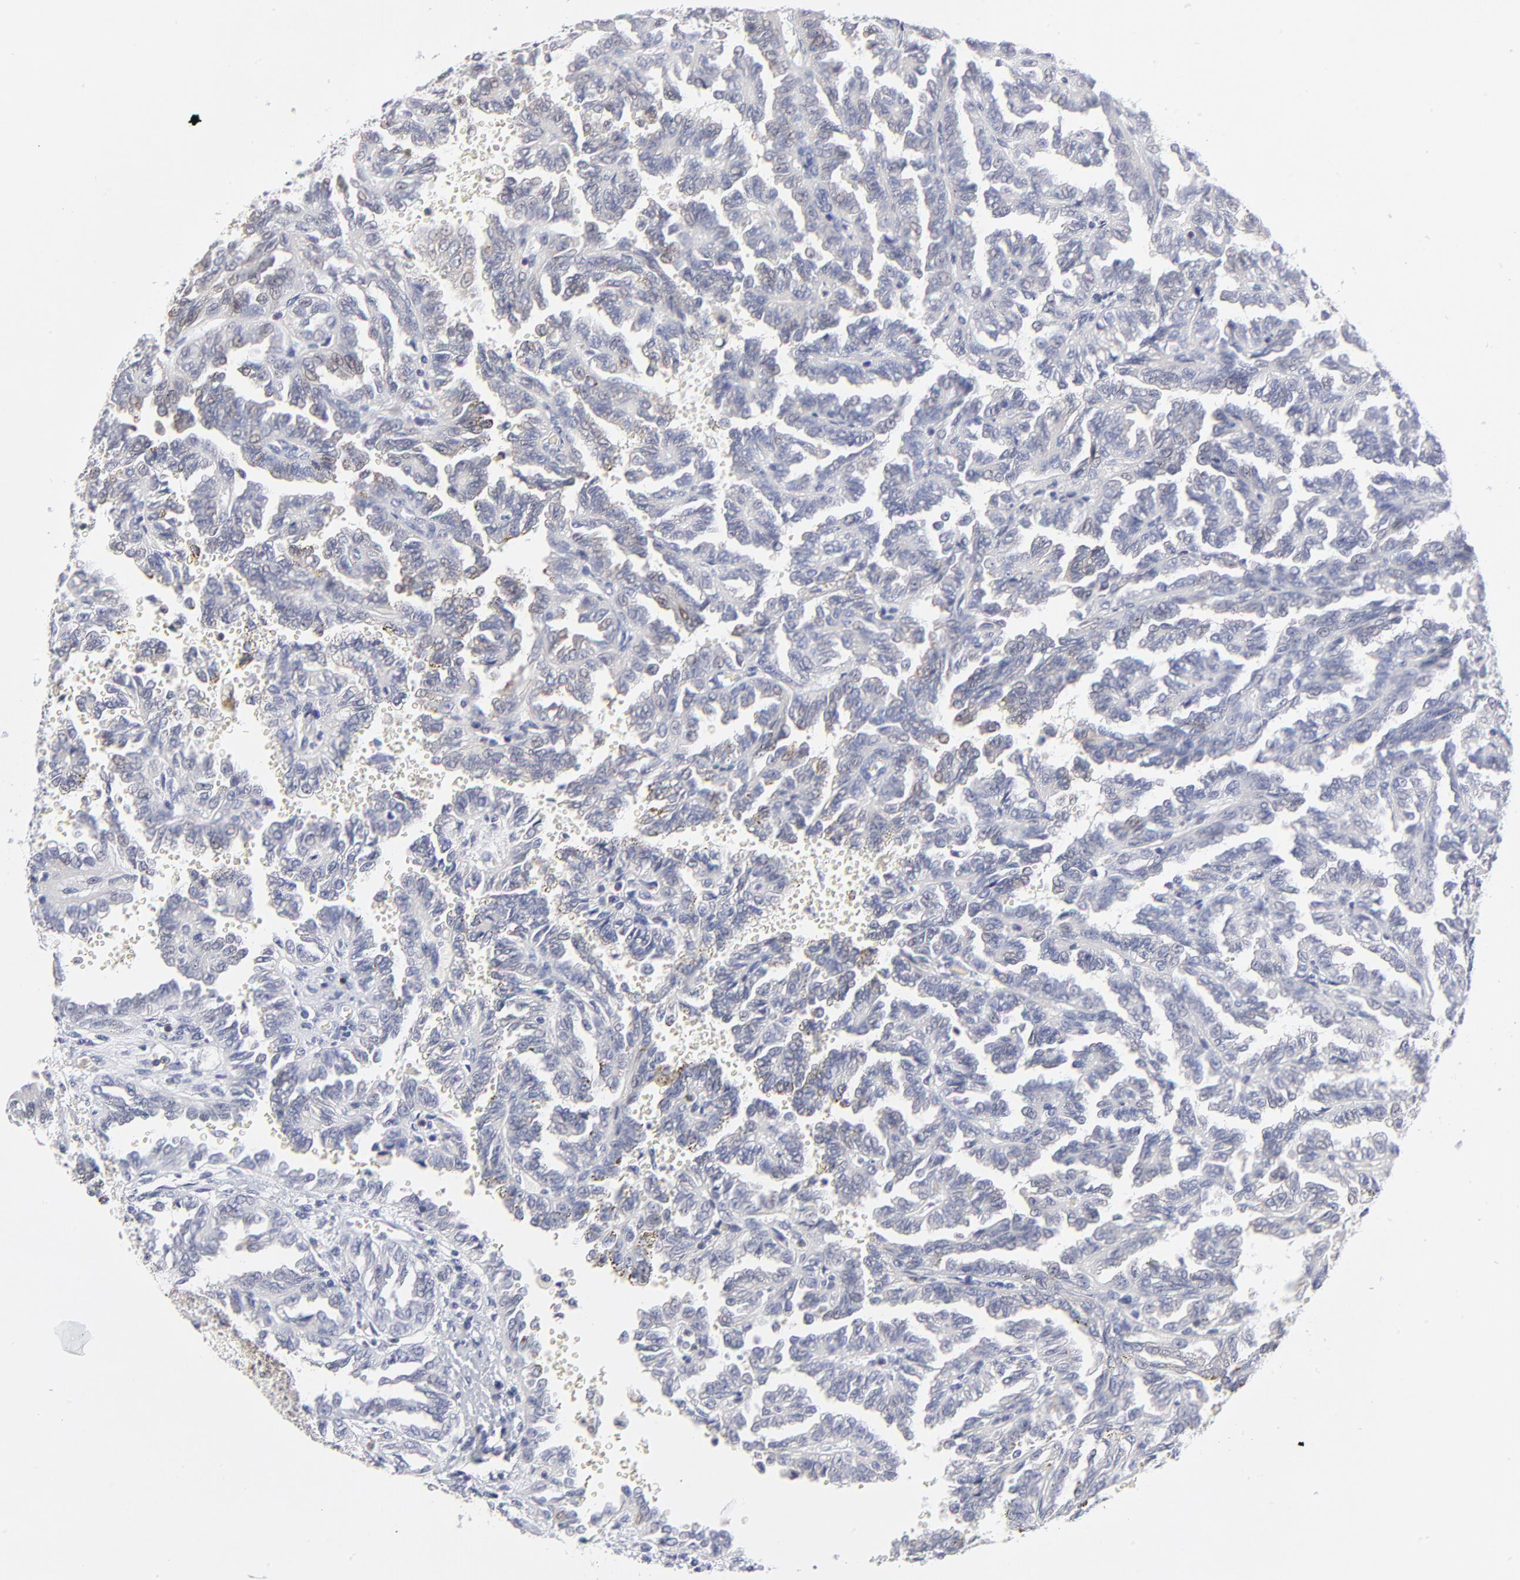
{"staining": {"intensity": "negative", "quantity": "none", "location": "none"}, "tissue": "renal cancer", "cell_type": "Tumor cells", "image_type": "cancer", "snomed": [{"axis": "morphology", "description": "Inflammation, NOS"}, {"axis": "morphology", "description": "Adenocarcinoma, NOS"}, {"axis": "topography", "description": "Kidney"}], "caption": "Image shows no protein expression in tumor cells of adenocarcinoma (renal) tissue.", "gene": "CASP3", "patient": {"sex": "male", "age": 68}}